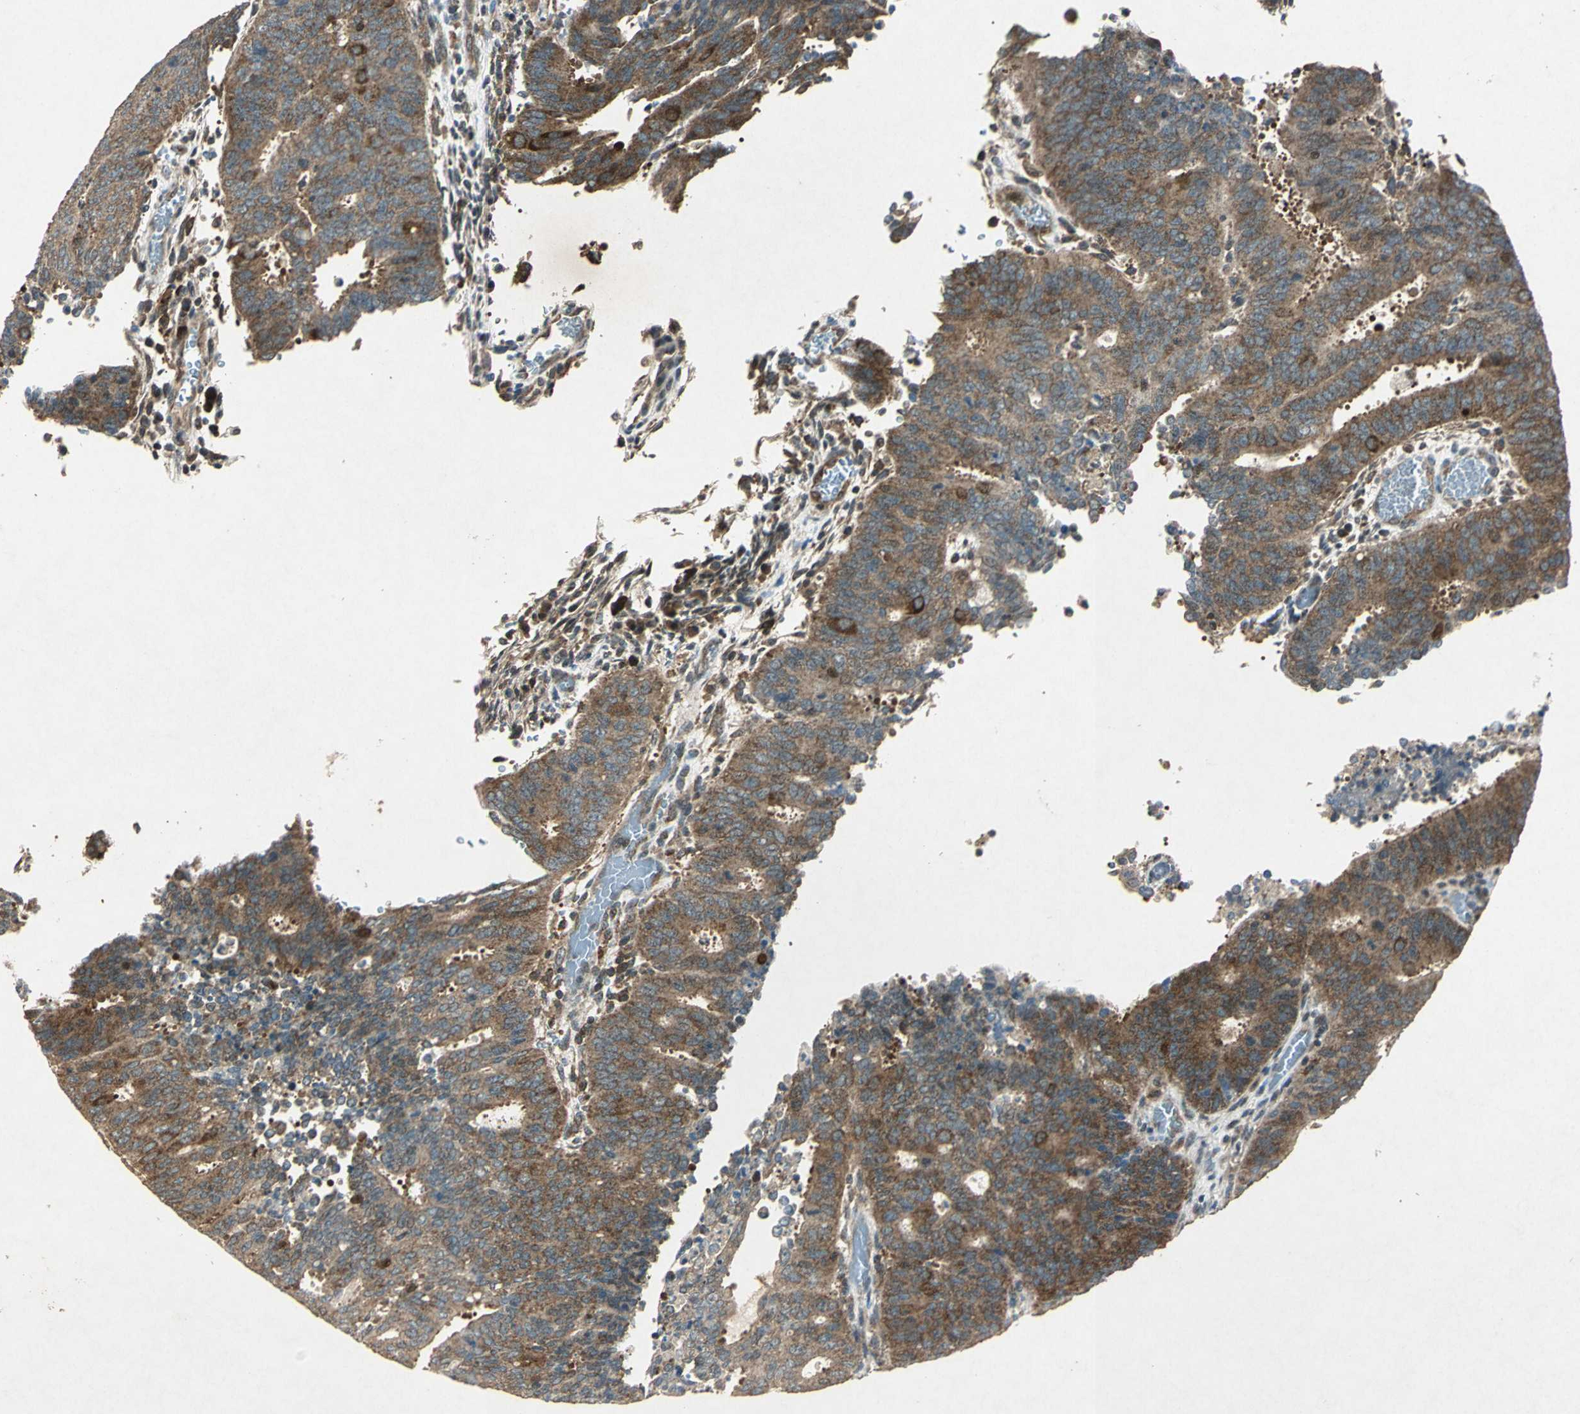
{"staining": {"intensity": "moderate", "quantity": ">75%", "location": "cytoplasmic/membranous"}, "tissue": "cervical cancer", "cell_type": "Tumor cells", "image_type": "cancer", "snomed": [{"axis": "morphology", "description": "Adenocarcinoma, NOS"}, {"axis": "topography", "description": "Cervix"}], "caption": "Tumor cells demonstrate medium levels of moderate cytoplasmic/membranous staining in approximately >75% of cells in human adenocarcinoma (cervical).", "gene": "AHSA1", "patient": {"sex": "female", "age": 44}}